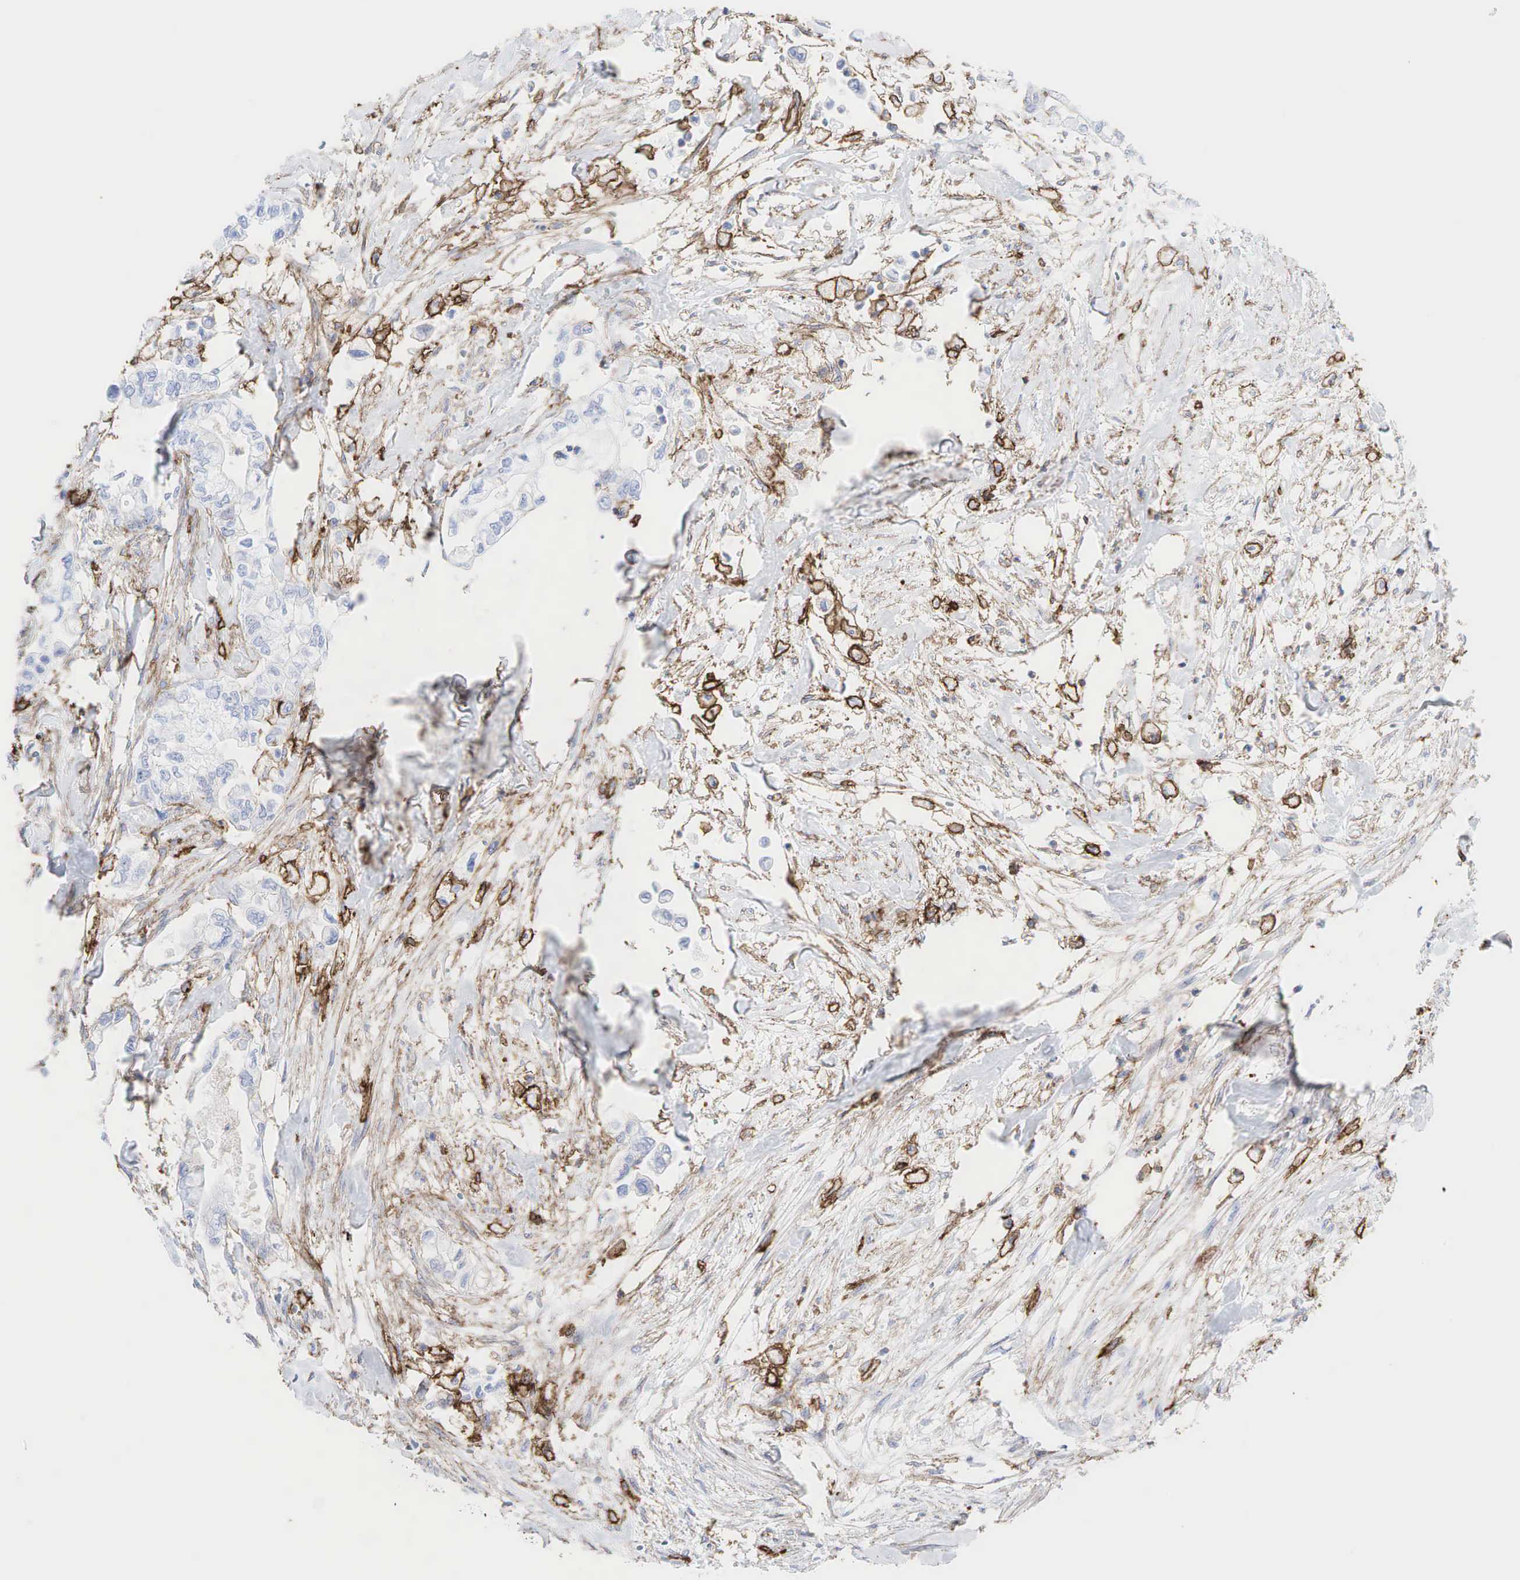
{"staining": {"intensity": "negative", "quantity": "none", "location": "none"}, "tissue": "pancreatic cancer", "cell_type": "Tumor cells", "image_type": "cancer", "snomed": [{"axis": "morphology", "description": "Adenocarcinoma, NOS"}, {"axis": "topography", "description": "Pancreas"}], "caption": "The micrograph displays no significant expression in tumor cells of pancreatic cancer. (DAB (3,3'-diaminobenzidine) immunohistochemistry (IHC) with hematoxylin counter stain).", "gene": "CD44", "patient": {"sex": "male", "age": 79}}